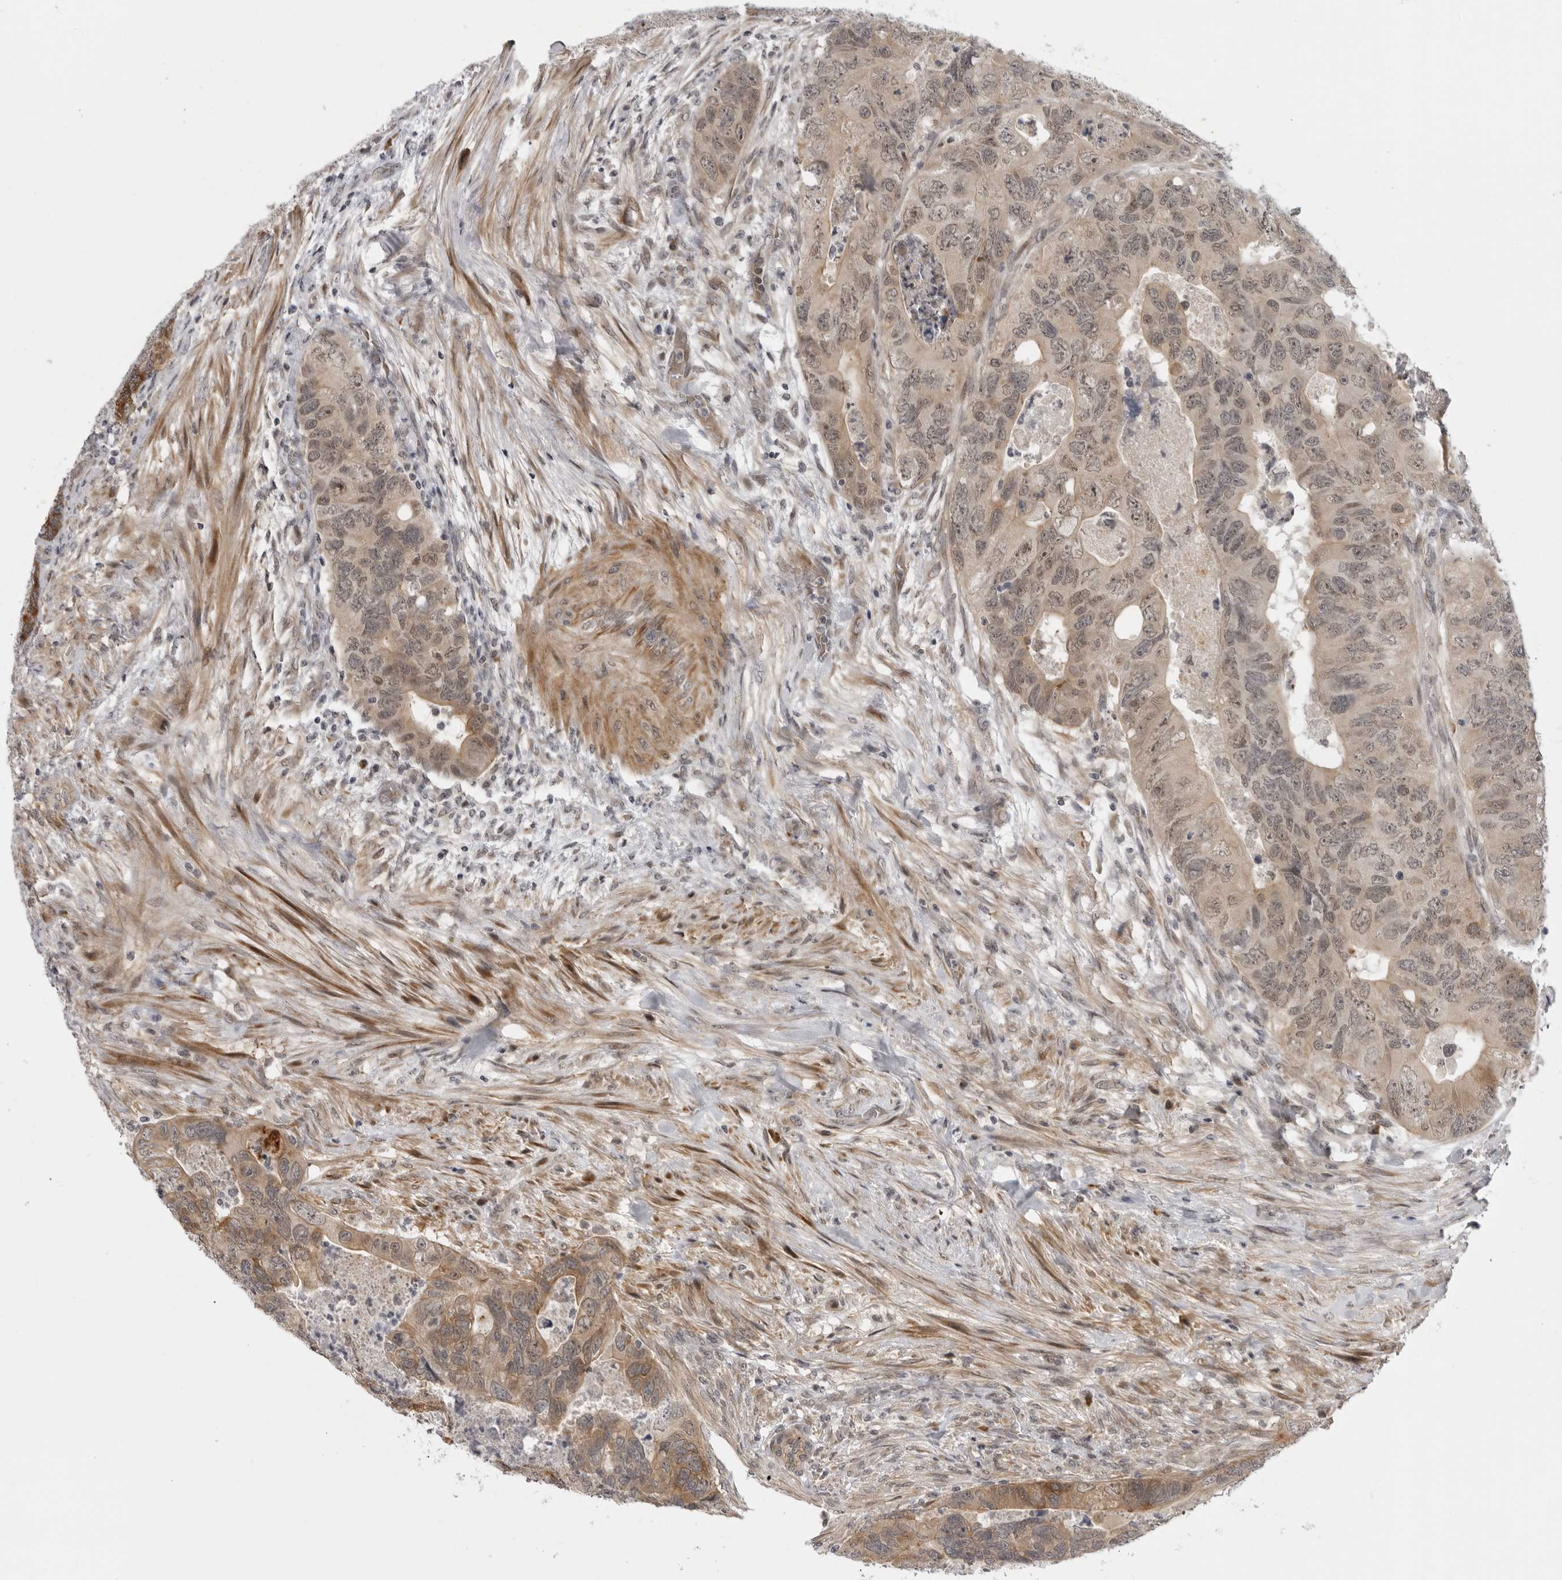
{"staining": {"intensity": "moderate", "quantity": ">75%", "location": "cytoplasmic/membranous,nuclear"}, "tissue": "colorectal cancer", "cell_type": "Tumor cells", "image_type": "cancer", "snomed": [{"axis": "morphology", "description": "Adenocarcinoma, NOS"}, {"axis": "topography", "description": "Rectum"}], "caption": "IHC micrograph of neoplastic tissue: human colorectal cancer (adenocarcinoma) stained using immunohistochemistry displays medium levels of moderate protein expression localized specifically in the cytoplasmic/membranous and nuclear of tumor cells, appearing as a cytoplasmic/membranous and nuclear brown color.", "gene": "ALPK2", "patient": {"sex": "male", "age": 63}}